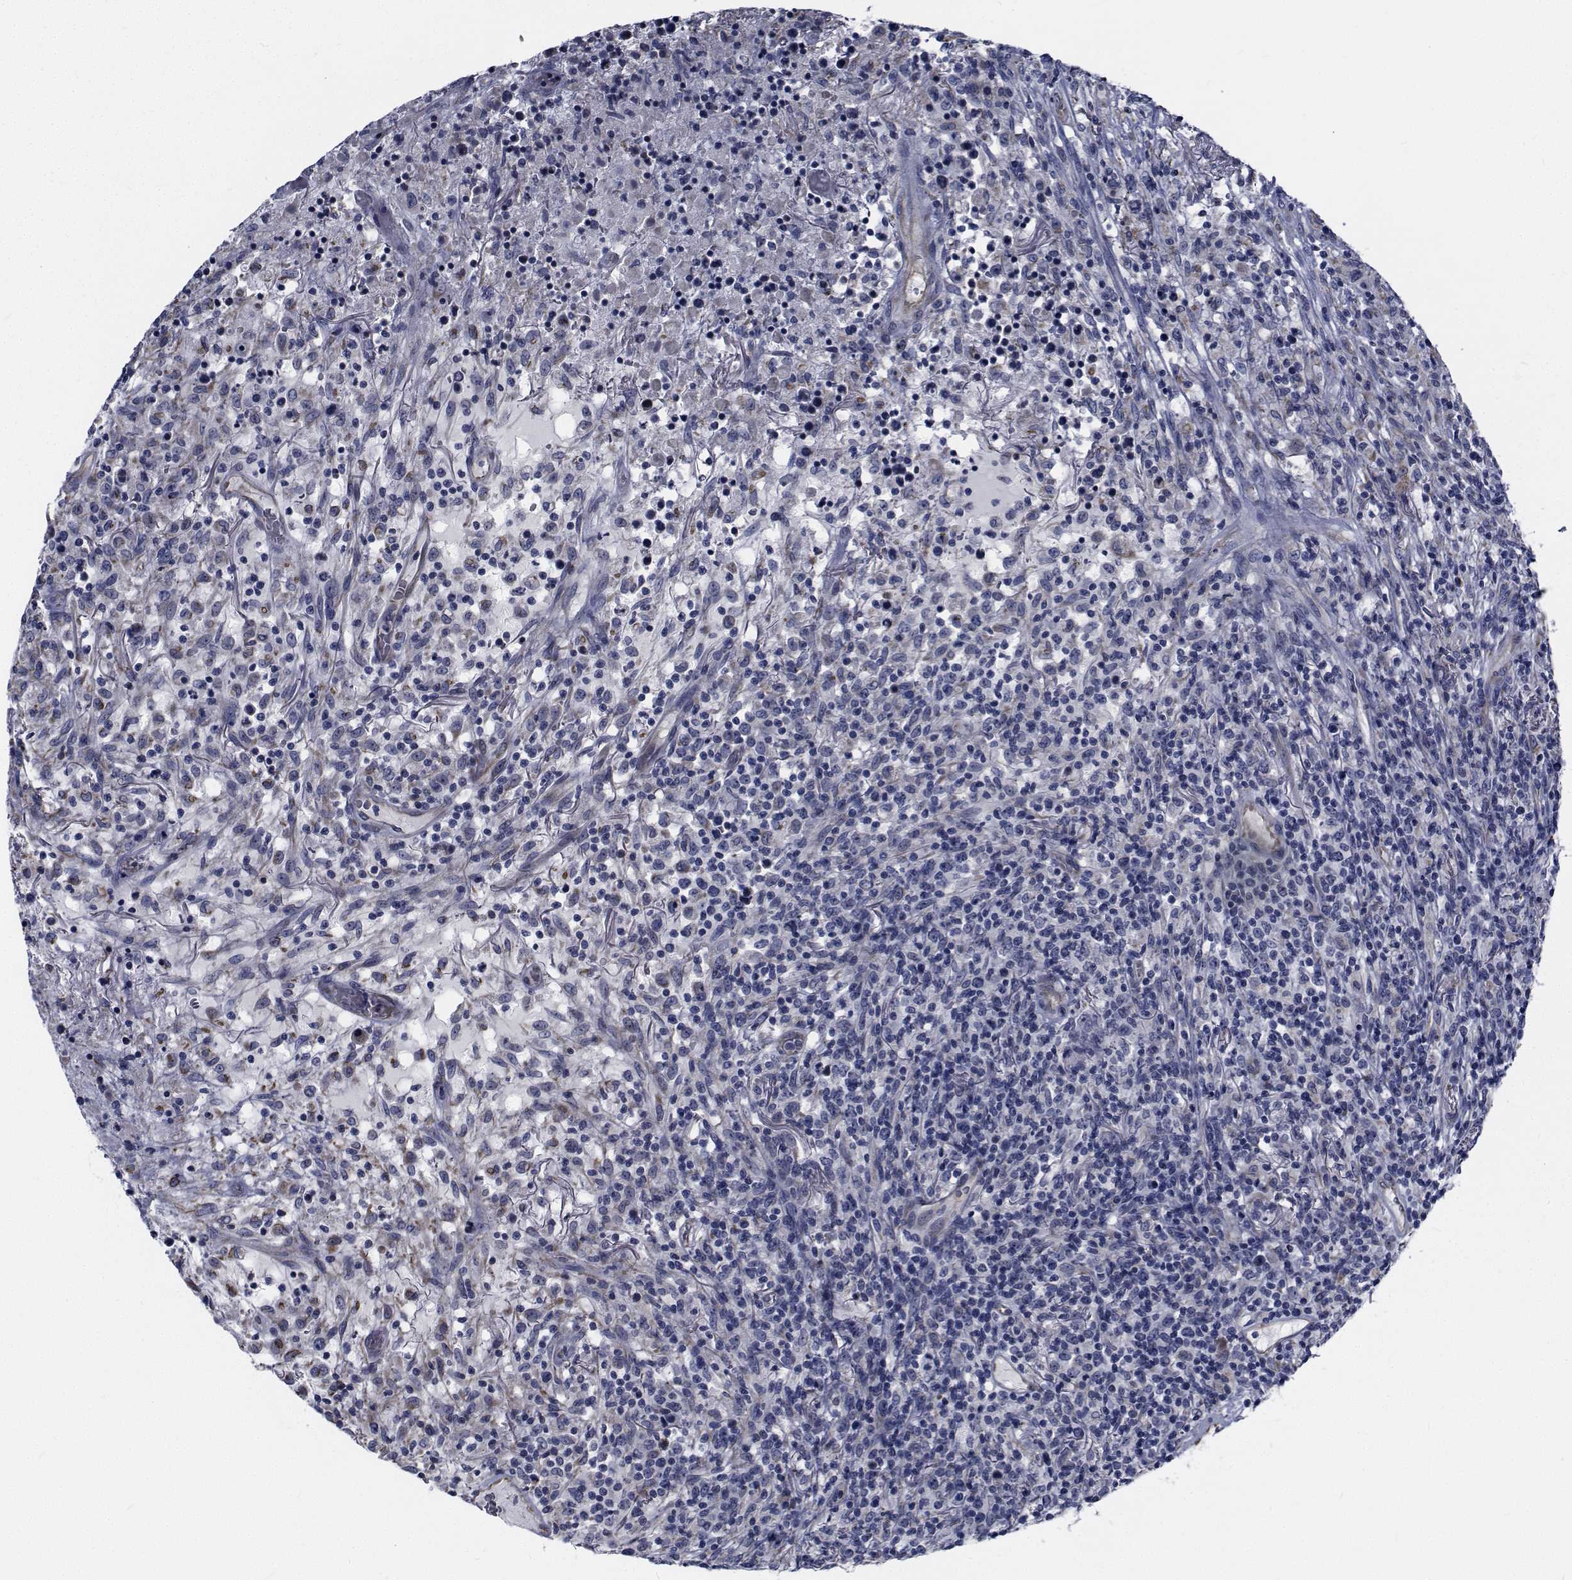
{"staining": {"intensity": "negative", "quantity": "none", "location": "none"}, "tissue": "lymphoma", "cell_type": "Tumor cells", "image_type": "cancer", "snomed": [{"axis": "morphology", "description": "Malignant lymphoma, non-Hodgkin's type, High grade"}, {"axis": "topography", "description": "Lung"}], "caption": "A photomicrograph of human high-grade malignant lymphoma, non-Hodgkin's type is negative for staining in tumor cells. The staining was performed using DAB to visualize the protein expression in brown, while the nuclei were stained in blue with hematoxylin (Magnification: 20x).", "gene": "TTBK1", "patient": {"sex": "male", "age": 79}}